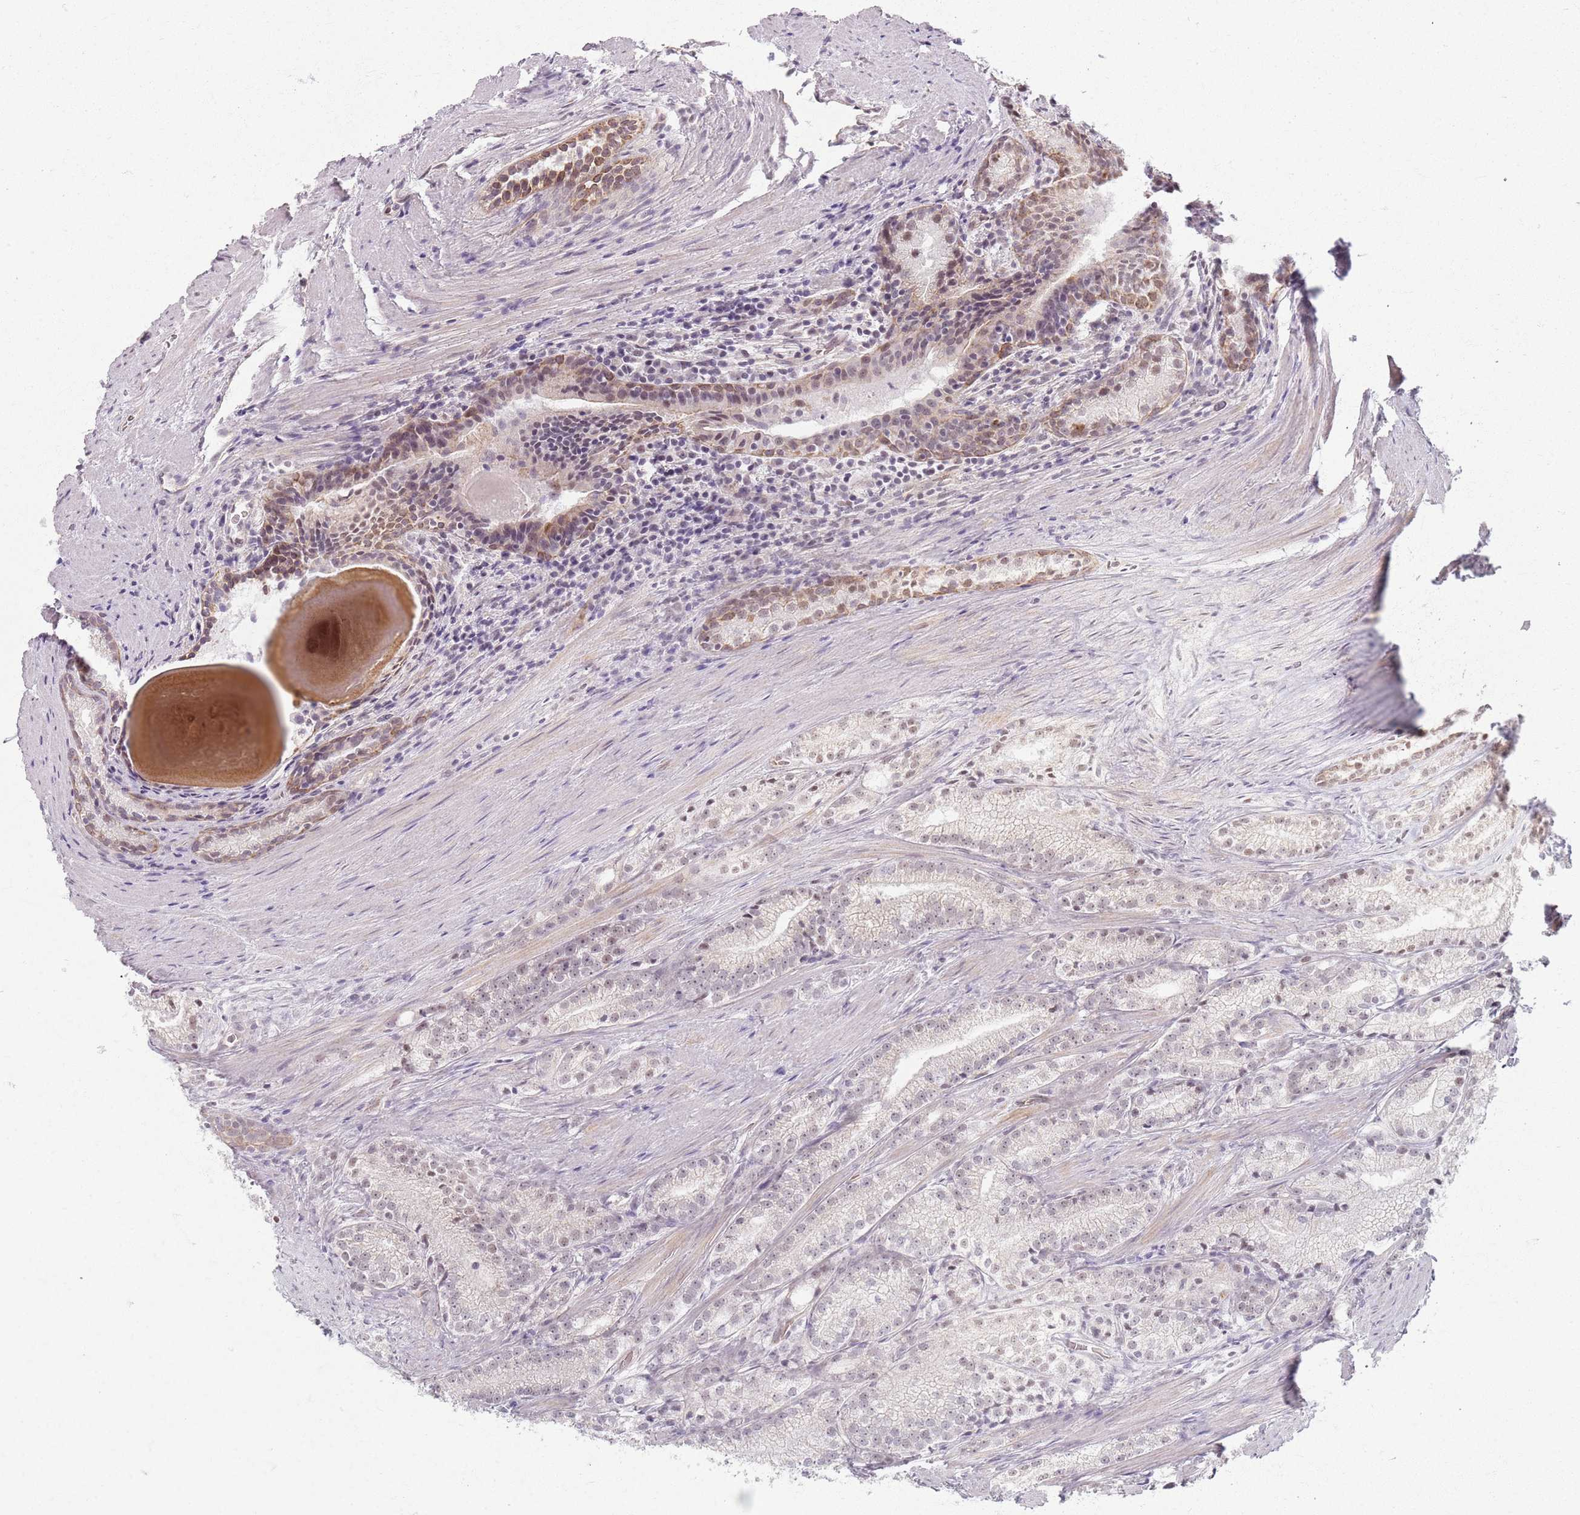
{"staining": {"intensity": "weak", "quantity": "<25%", "location": "nuclear"}, "tissue": "prostate cancer", "cell_type": "Tumor cells", "image_type": "cancer", "snomed": [{"axis": "morphology", "description": "Adenocarcinoma, Low grade"}, {"axis": "topography", "description": "Prostate"}], "caption": "Immunohistochemistry photomicrograph of human prostate adenocarcinoma (low-grade) stained for a protein (brown), which exhibits no expression in tumor cells.", "gene": "KCNA5", "patient": {"sex": "male", "age": 57}}